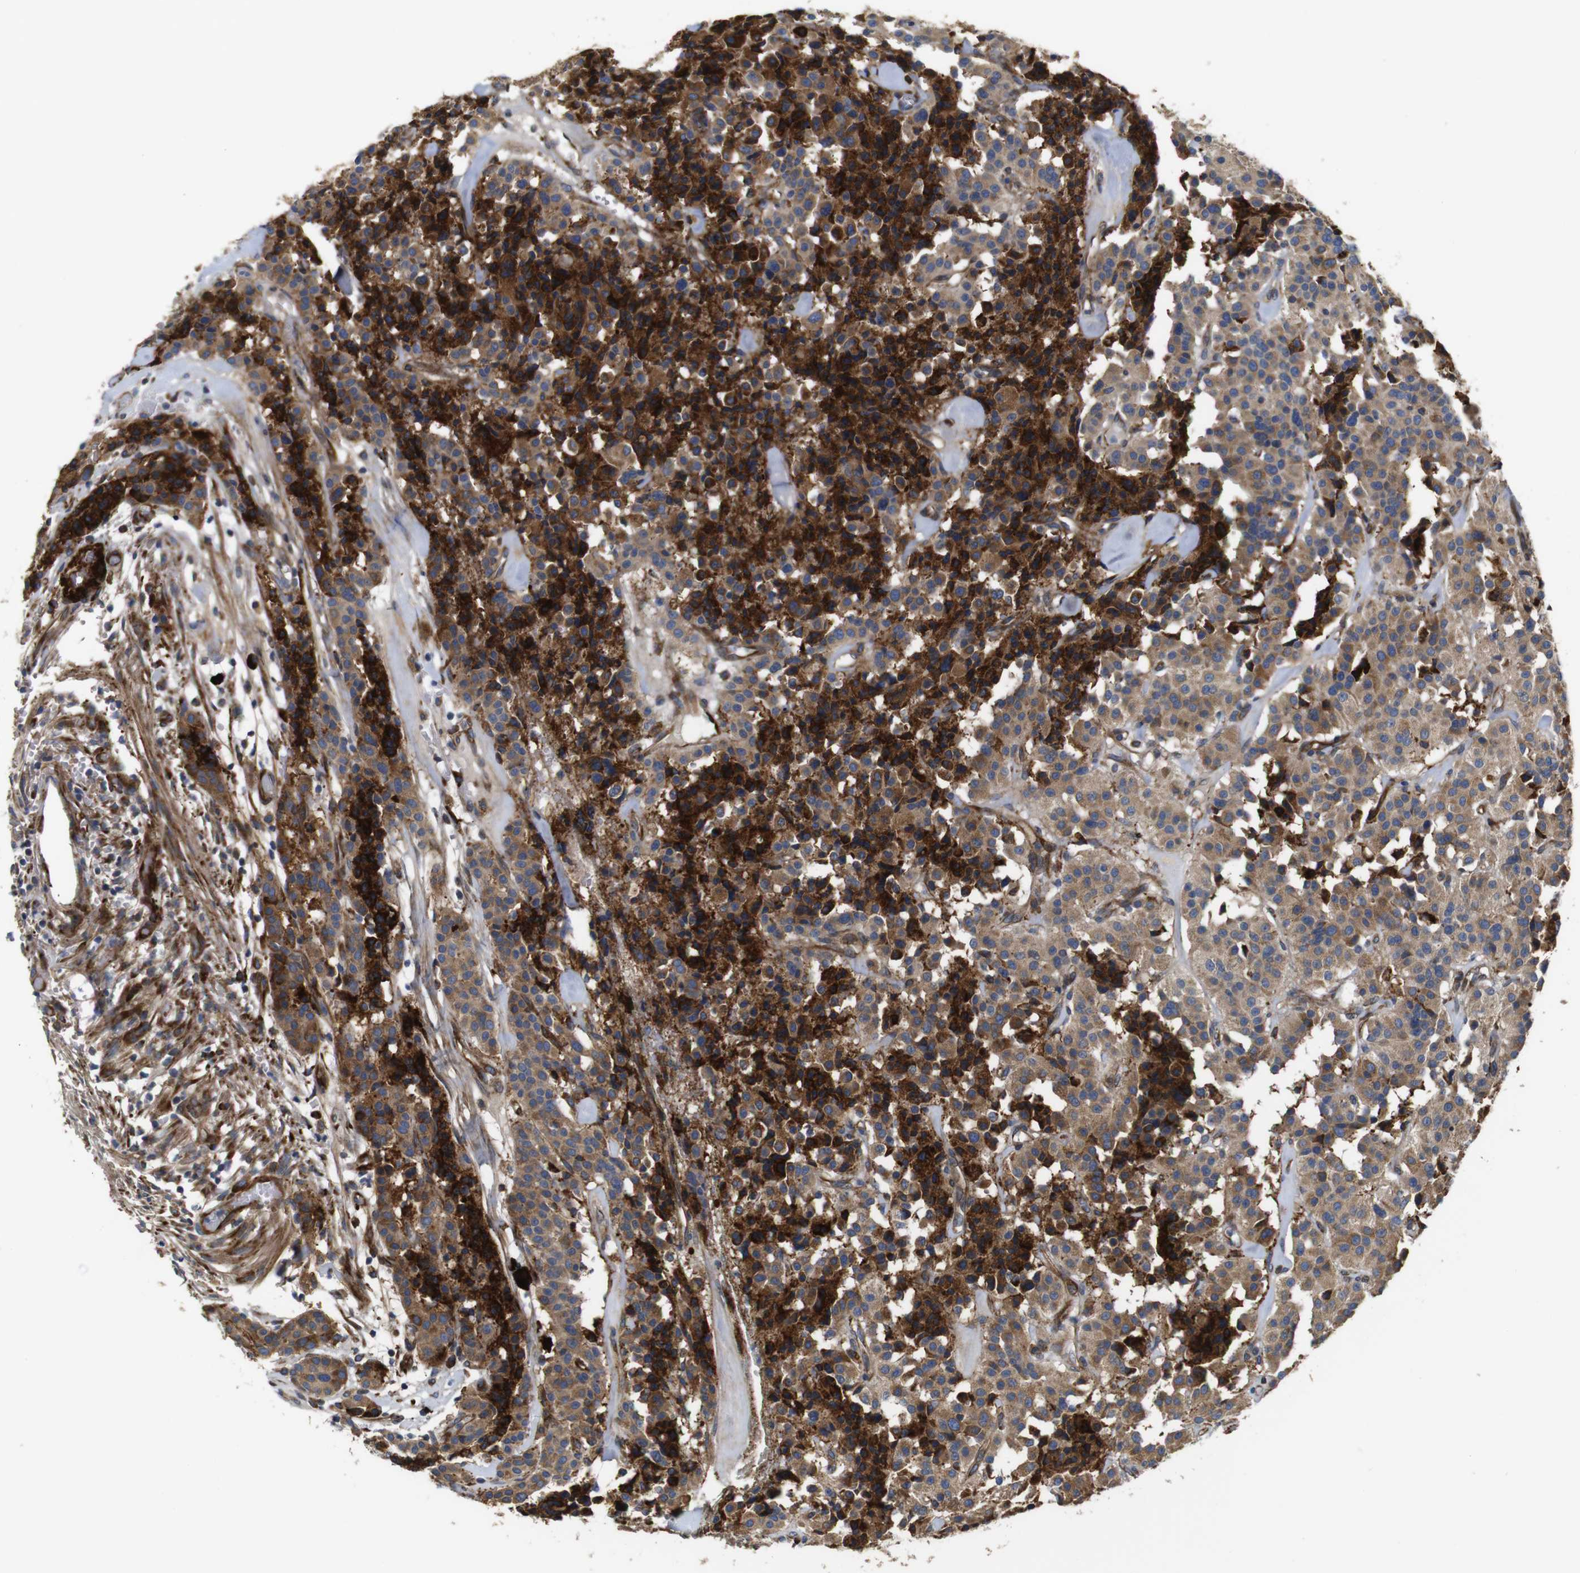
{"staining": {"intensity": "strong", "quantity": ">75%", "location": "cytoplasmic/membranous"}, "tissue": "carcinoid", "cell_type": "Tumor cells", "image_type": "cancer", "snomed": [{"axis": "morphology", "description": "Carcinoid, malignant, NOS"}, {"axis": "topography", "description": "Lung"}], "caption": "This is a micrograph of immunohistochemistry staining of malignant carcinoid, which shows strong expression in the cytoplasmic/membranous of tumor cells.", "gene": "UBE2G2", "patient": {"sex": "male", "age": 30}}